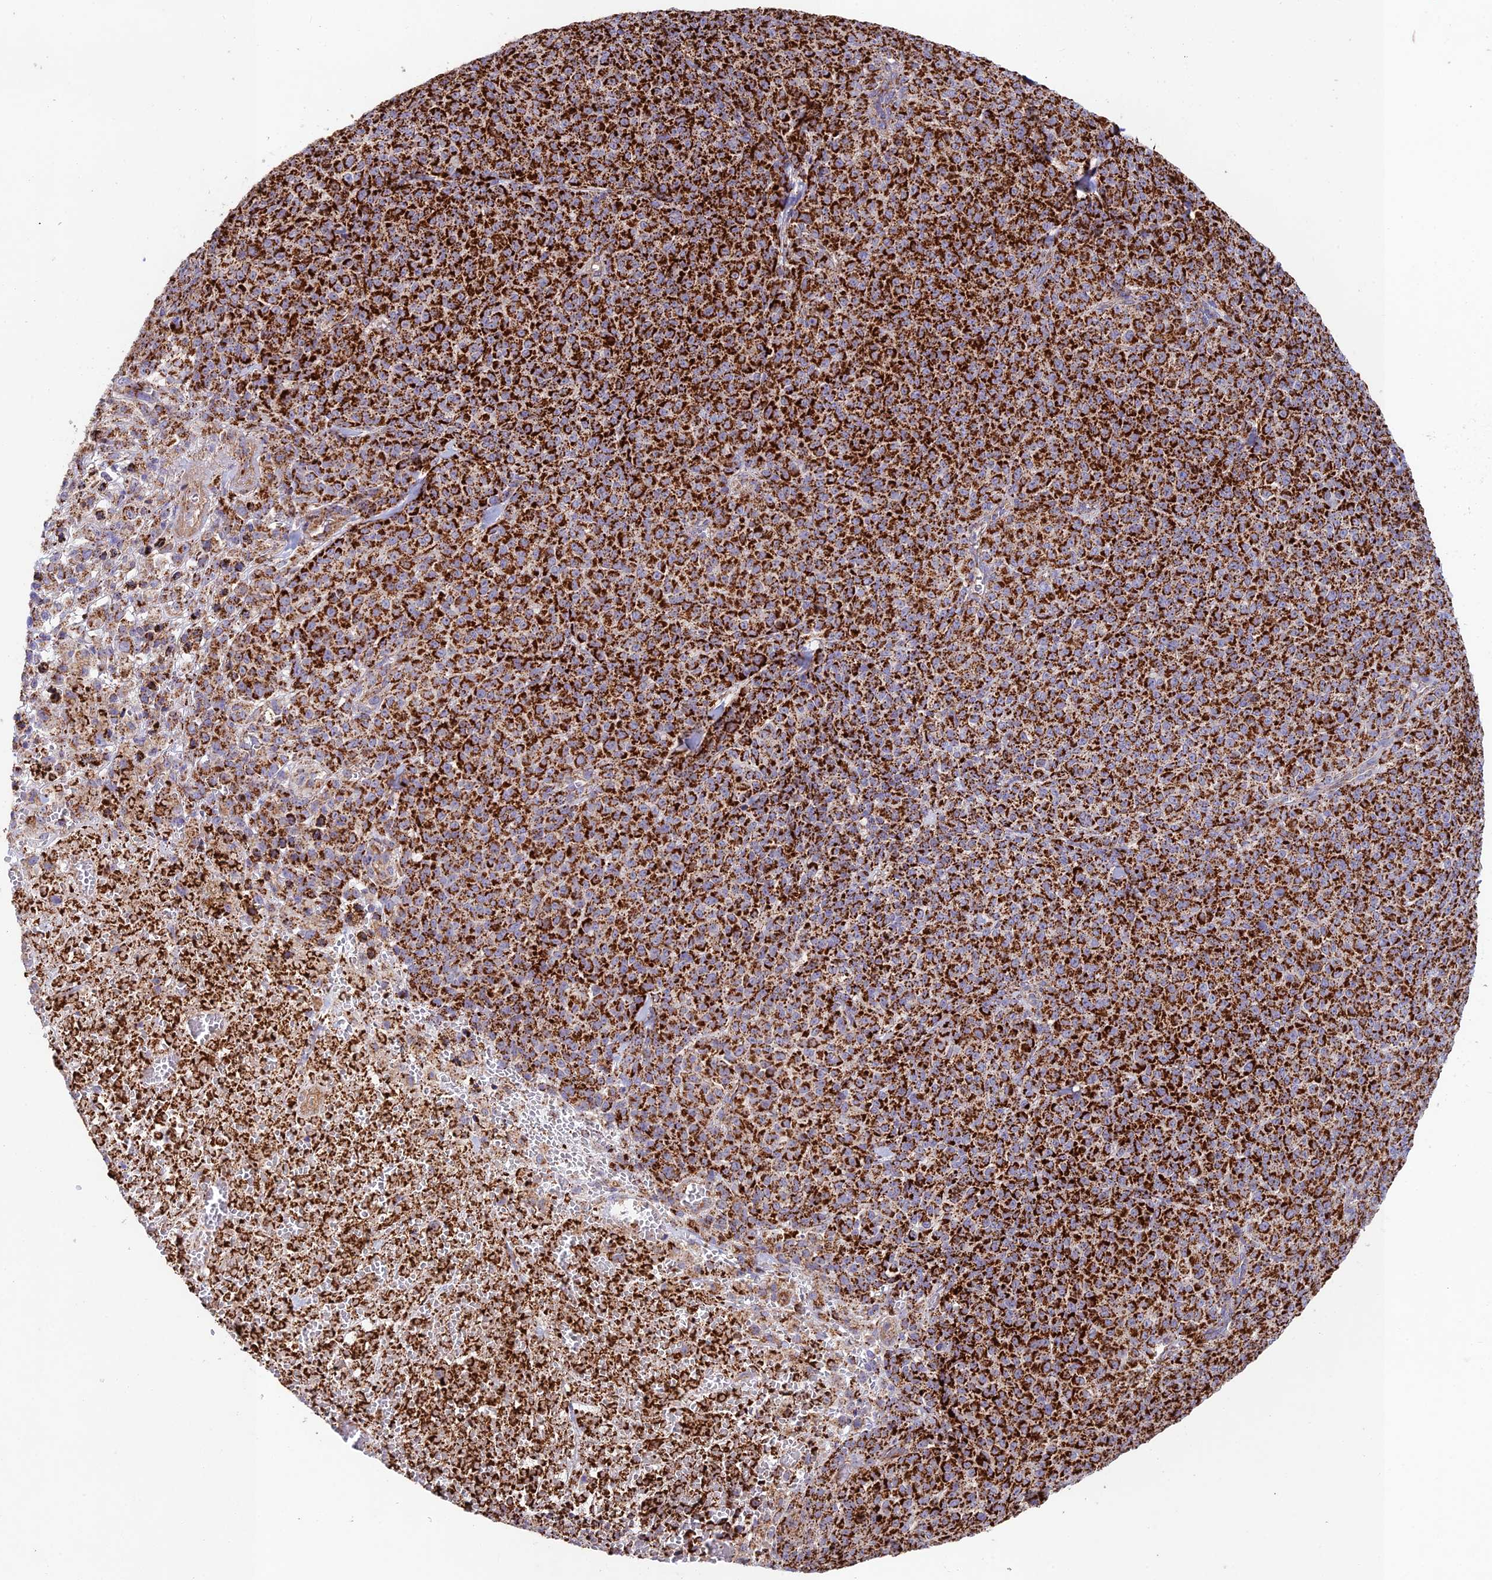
{"staining": {"intensity": "strong", "quantity": ">75%", "location": "cytoplasmic/membranous"}, "tissue": "melanoma", "cell_type": "Tumor cells", "image_type": "cancer", "snomed": [{"axis": "morphology", "description": "Normal tissue, NOS"}, {"axis": "morphology", "description": "Malignant melanoma, NOS"}, {"axis": "topography", "description": "Skin"}], "caption": "A high amount of strong cytoplasmic/membranous staining is seen in about >75% of tumor cells in melanoma tissue.", "gene": "KHDC3L", "patient": {"sex": "female", "age": 34}}